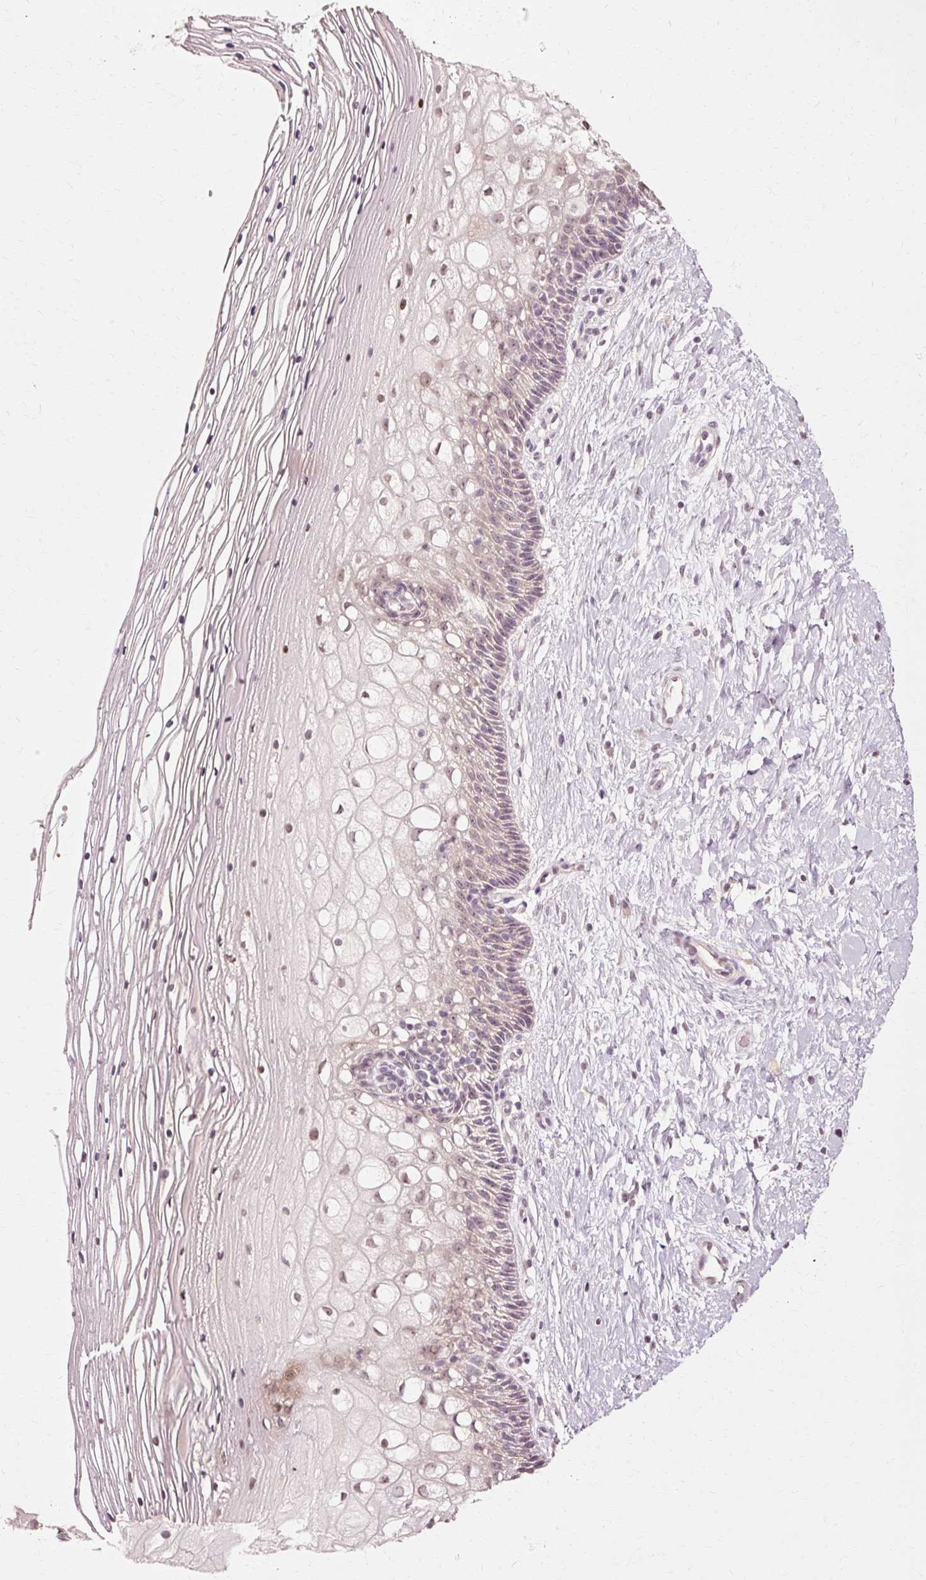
{"staining": {"intensity": "weak", "quantity": "25%-75%", "location": "cytoplasmic/membranous"}, "tissue": "cervix", "cell_type": "Glandular cells", "image_type": "normal", "snomed": [{"axis": "morphology", "description": "Normal tissue, NOS"}, {"axis": "topography", "description": "Cervix"}], "caption": "Protein staining of normal cervix displays weak cytoplasmic/membranous expression in about 25%-75% of glandular cells.", "gene": "RGPD5", "patient": {"sex": "female", "age": 36}}